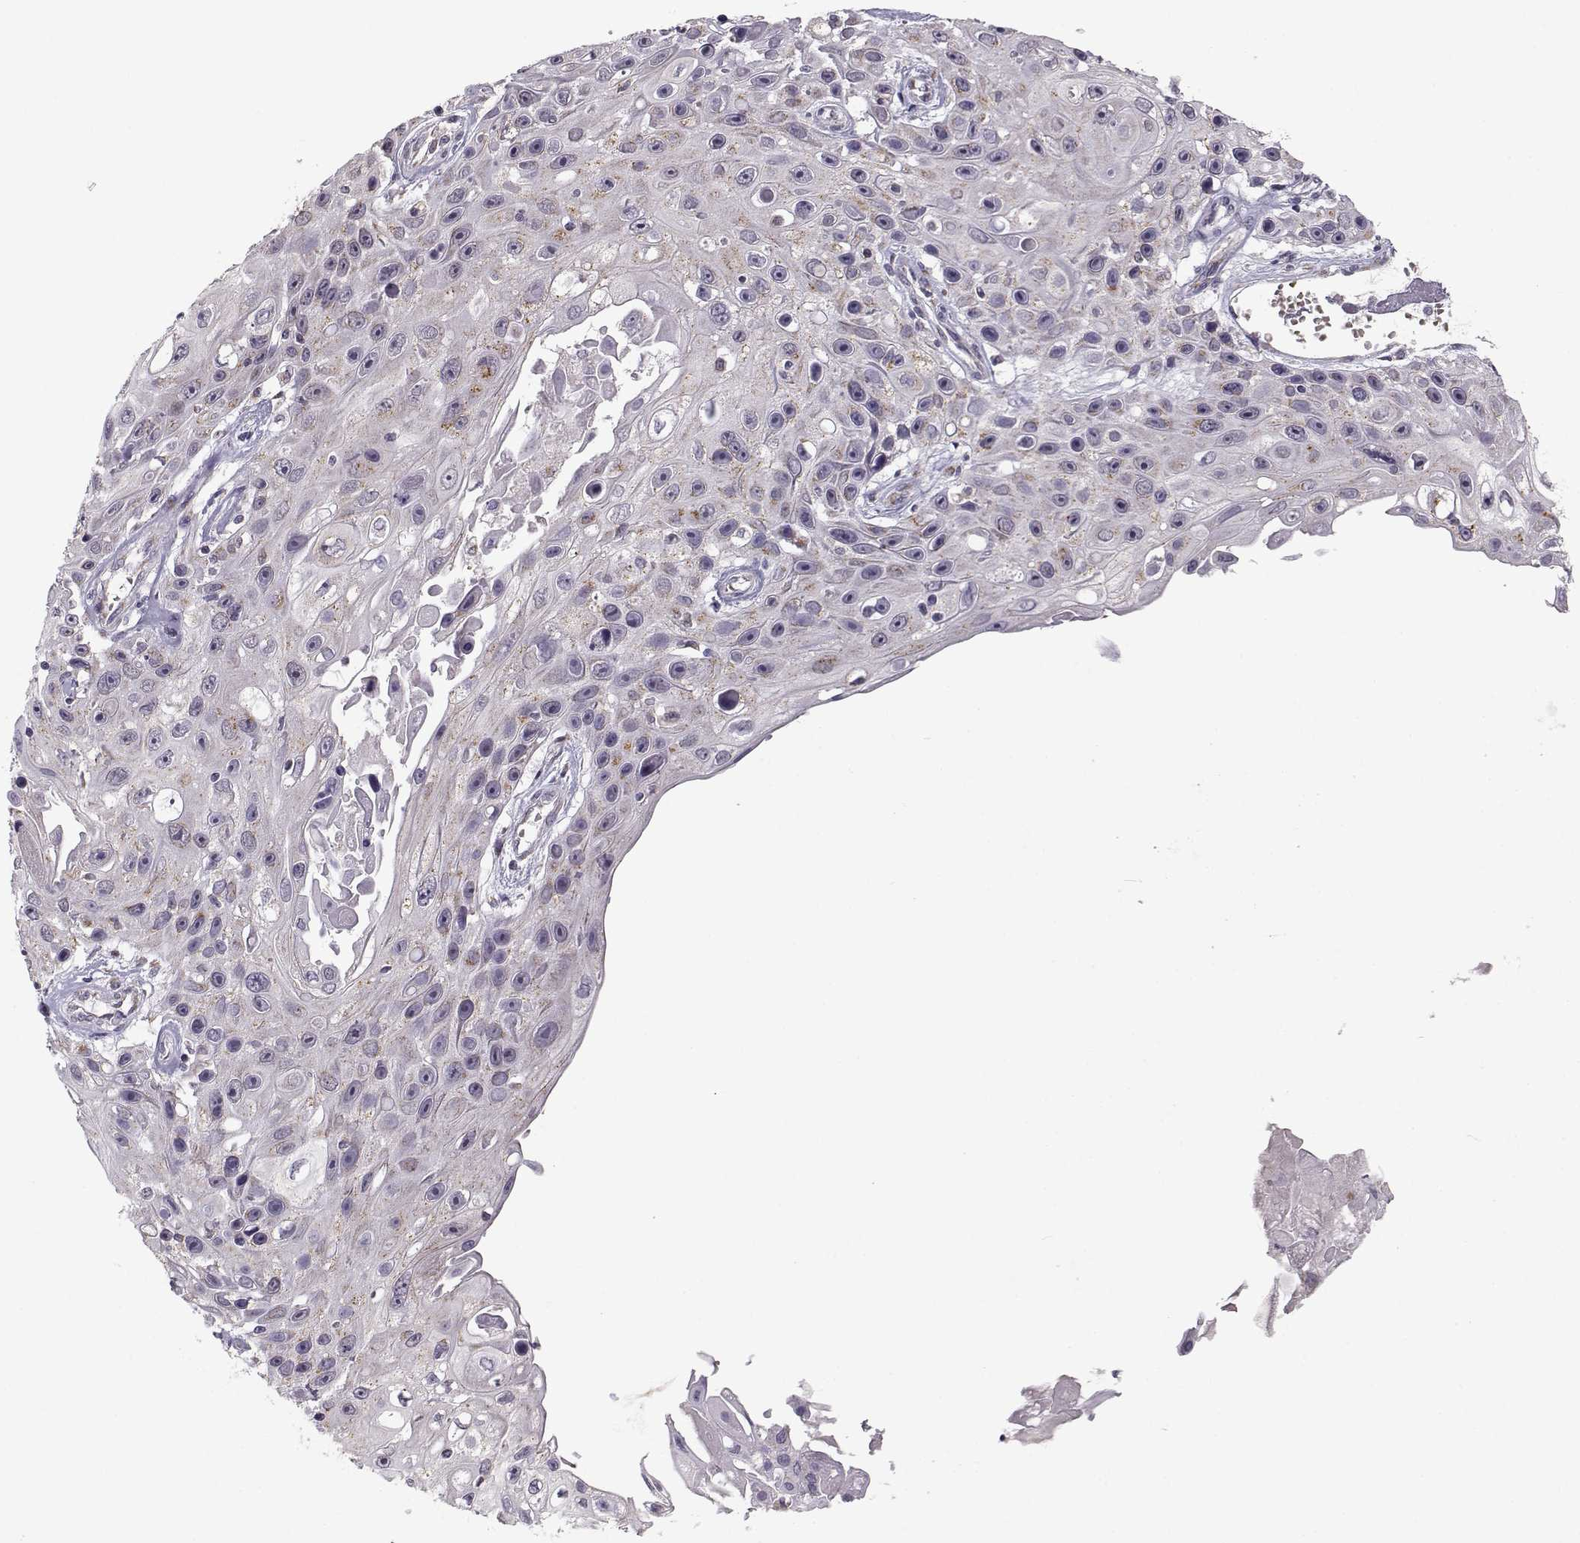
{"staining": {"intensity": "weak", "quantity": ">75%", "location": "cytoplasmic/membranous"}, "tissue": "skin cancer", "cell_type": "Tumor cells", "image_type": "cancer", "snomed": [{"axis": "morphology", "description": "Squamous cell carcinoma, NOS"}, {"axis": "topography", "description": "Skin"}], "caption": "Protein staining by IHC displays weak cytoplasmic/membranous expression in about >75% of tumor cells in squamous cell carcinoma (skin). The staining is performed using DAB brown chromogen to label protein expression. The nuclei are counter-stained blue using hematoxylin.", "gene": "SLC4A5", "patient": {"sex": "male", "age": 82}}